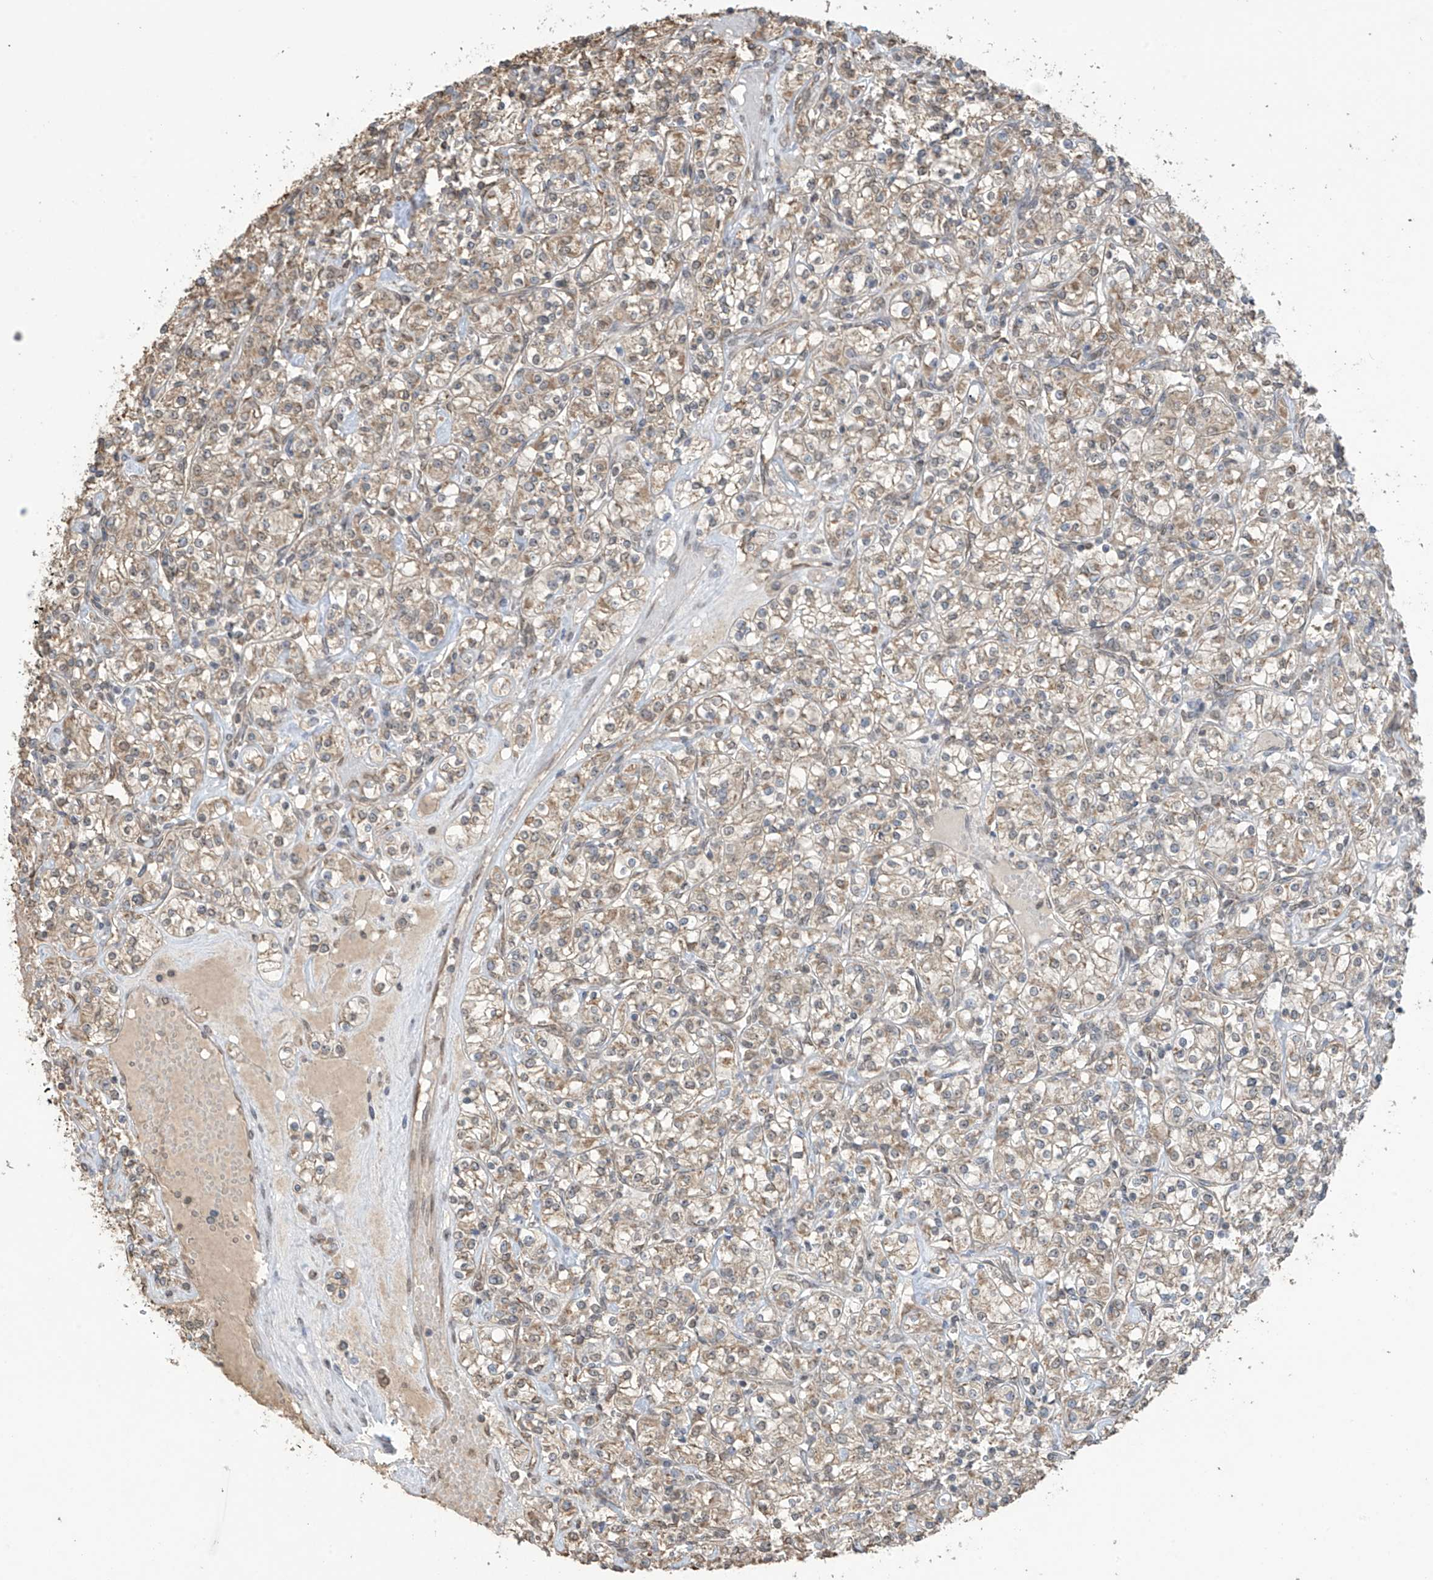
{"staining": {"intensity": "moderate", "quantity": ">75%", "location": "cytoplasmic/membranous"}, "tissue": "renal cancer", "cell_type": "Tumor cells", "image_type": "cancer", "snomed": [{"axis": "morphology", "description": "Adenocarcinoma, NOS"}, {"axis": "topography", "description": "Kidney"}], "caption": "IHC photomicrograph of neoplastic tissue: renal cancer stained using IHC demonstrates medium levels of moderate protein expression localized specifically in the cytoplasmic/membranous of tumor cells, appearing as a cytoplasmic/membranous brown color.", "gene": "KIAA1522", "patient": {"sex": "male", "age": 77}}